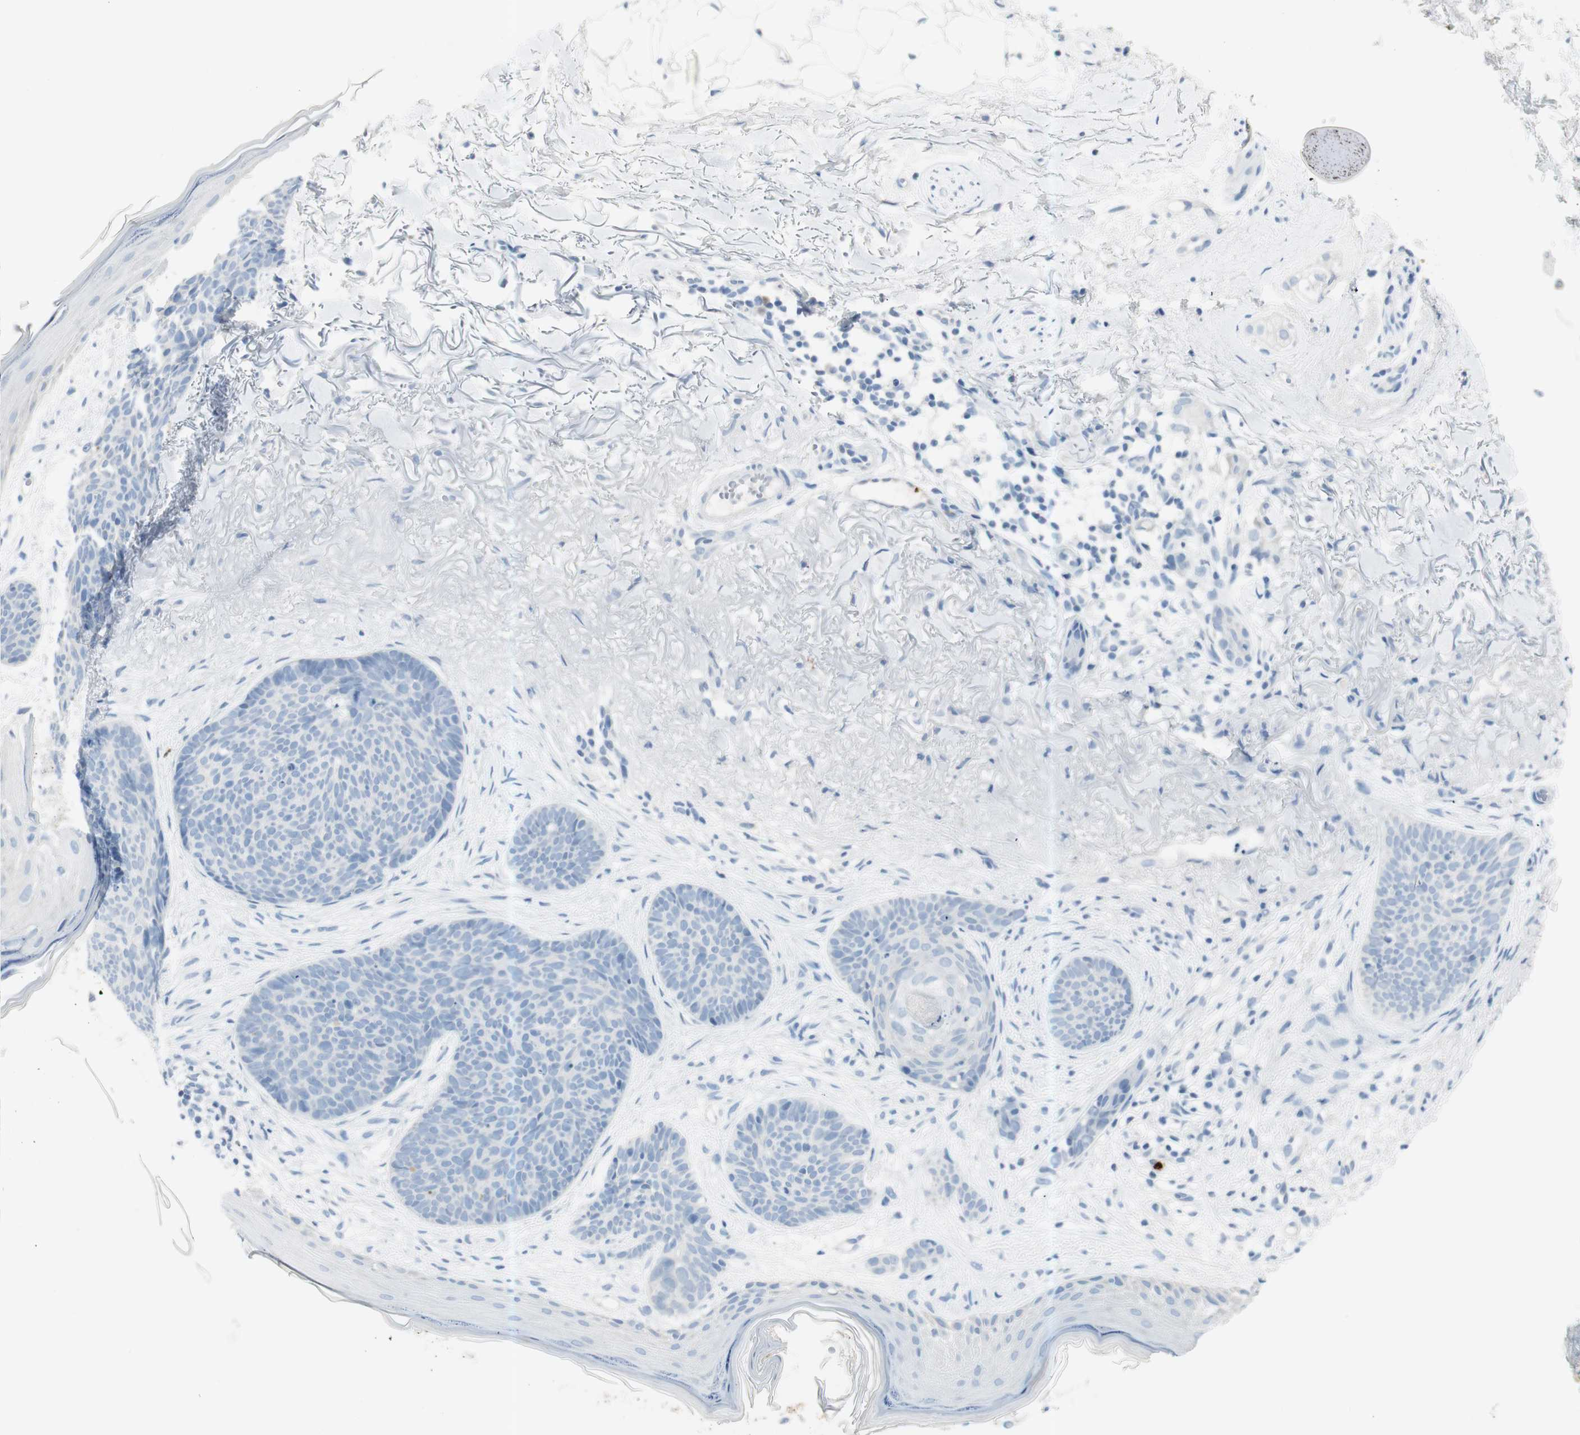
{"staining": {"intensity": "negative", "quantity": "none", "location": "none"}, "tissue": "skin cancer", "cell_type": "Tumor cells", "image_type": "cancer", "snomed": [{"axis": "morphology", "description": "Normal tissue, NOS"}, {"axis": "morphology", "description": "Basal cell carcinoma"}, {"axis": "topography", "description": "Skin"}], "caption": "This image is of basal cell carcinoma (skin) stained with IHC to label a protein in brown with the nuclei are counter-stained blue. There is no staining in tumor cells.", "gene": "PRTN3", "patient": {"sex": "female", "age": 70}}